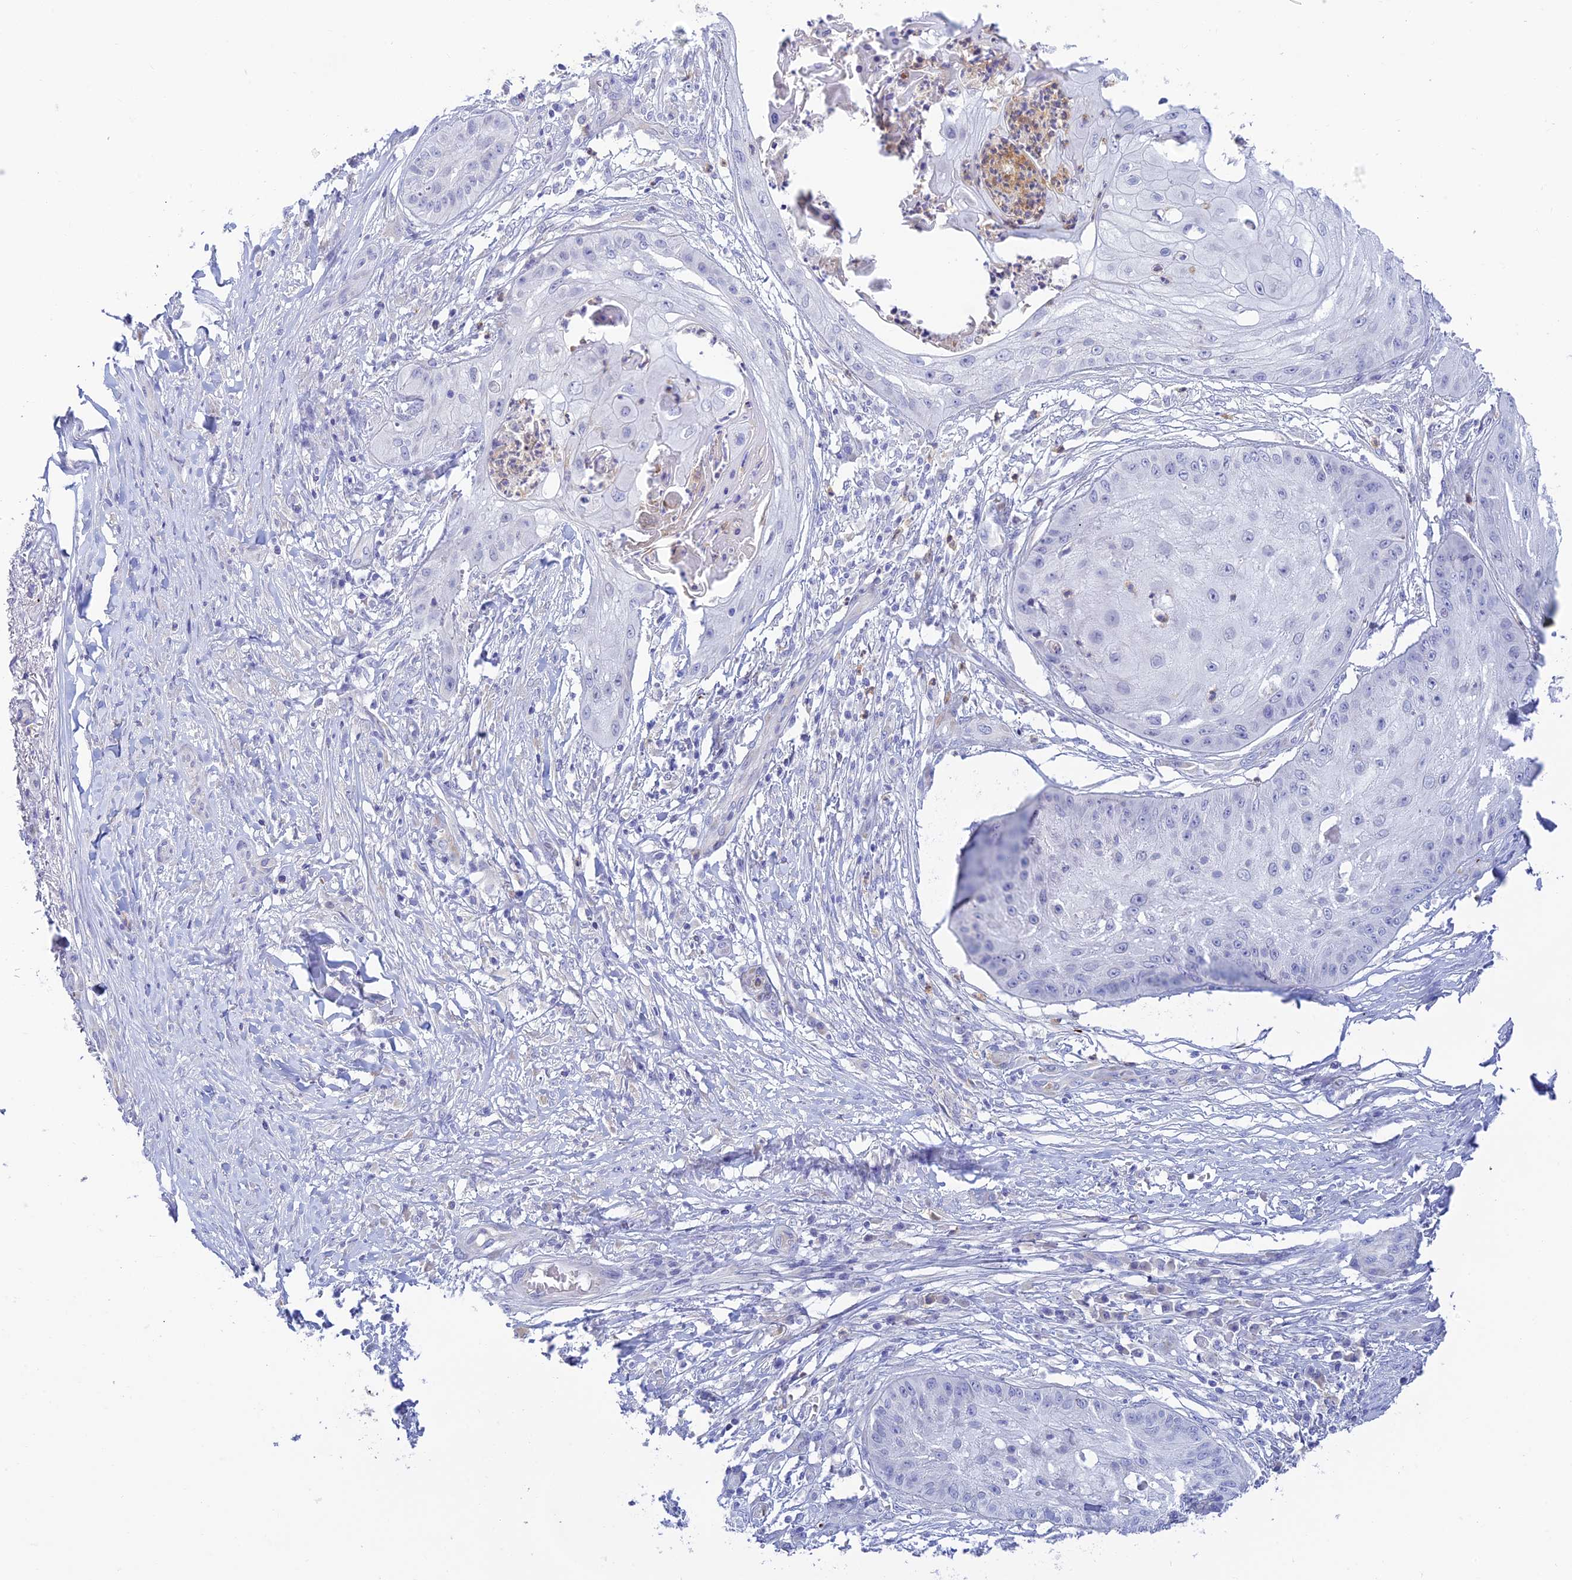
{"staining": {"intensity": "negative", "quantity": "none", "location": "none"}, "tissue": "skin cancer", "cell_type": "Tumor cells", "image_type": "cancer", "snomed": [{"axis": "morphology", "description": "Squamous cell carcinoma, NOS"}, {"axis": "topography", "description": "Skin"}], "caption": "A high-resolution photomicrograph shows immunohistochemistry (IHC) staining of skin cancer (squamous cell carcinoma), which reveals no significant positivity in tumor cells.", "gene": "INTS13", "patient": {"sex": "male", "age": 70}}